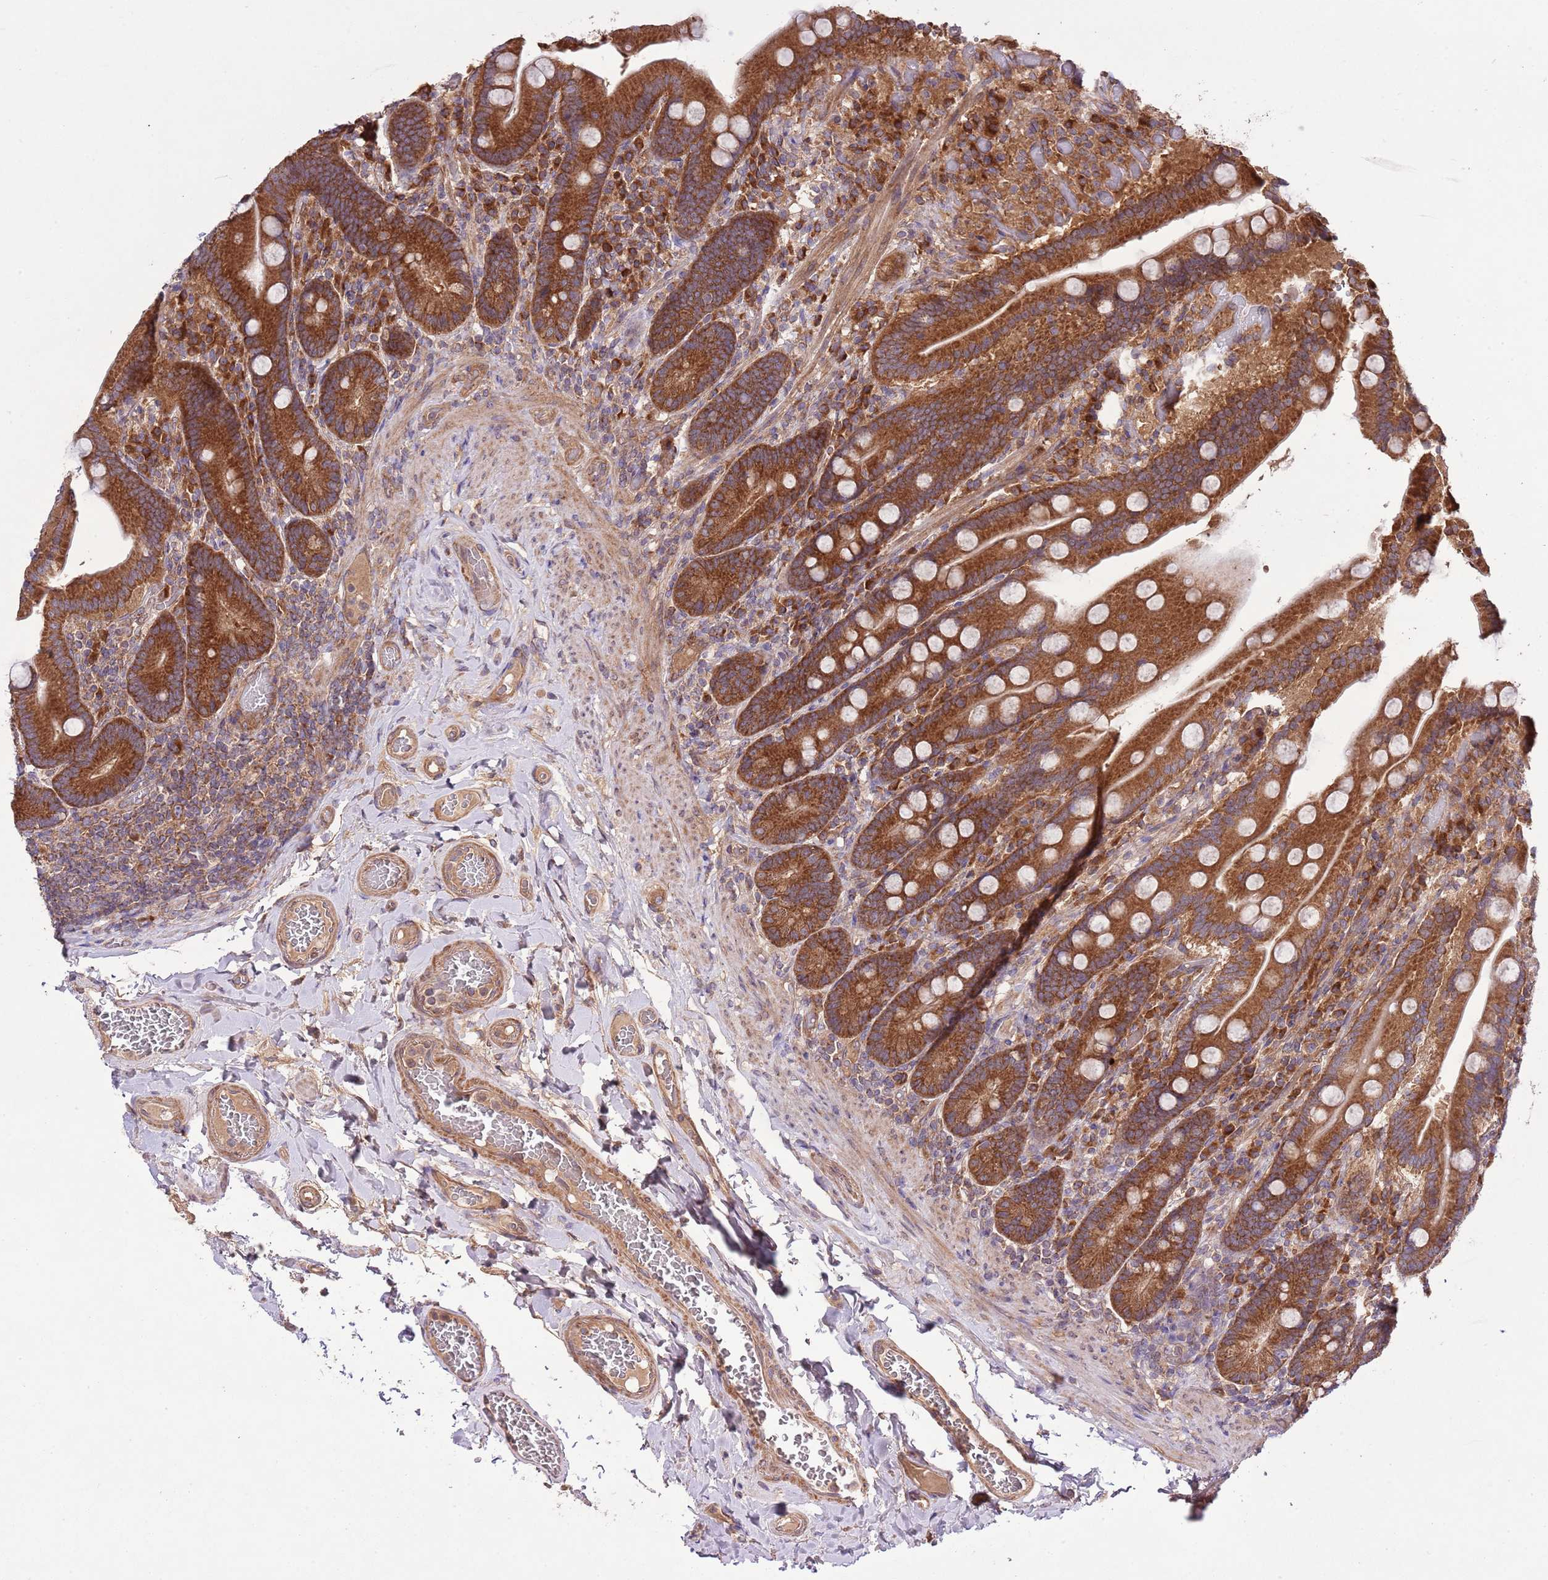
{"staining": {"intensity": "strong", "quantity": ">75%", "location": "cytoplasmic/membranous"}, "tissue": "duodenum", "cell_type": "Glandular cells", "image_type": "normal", "snomed": [{"axis": "morphology", "description": "Normal tissue, NOS"}, {"axis": "topography", "description": "Duodenum"}], "caption": "Protein staining shows strong cytoplasmic/membranous positivity in approximately >75% of glandular cells in unremarkable duodenum. Using DAB (3,3'-diaminobenzidine) (brown) and hematoxylin (blue) stains, captured at high magnification using brightfield microscopy.", "gene": "MFNG", "patient": {"sex": "female", "age": 62}}